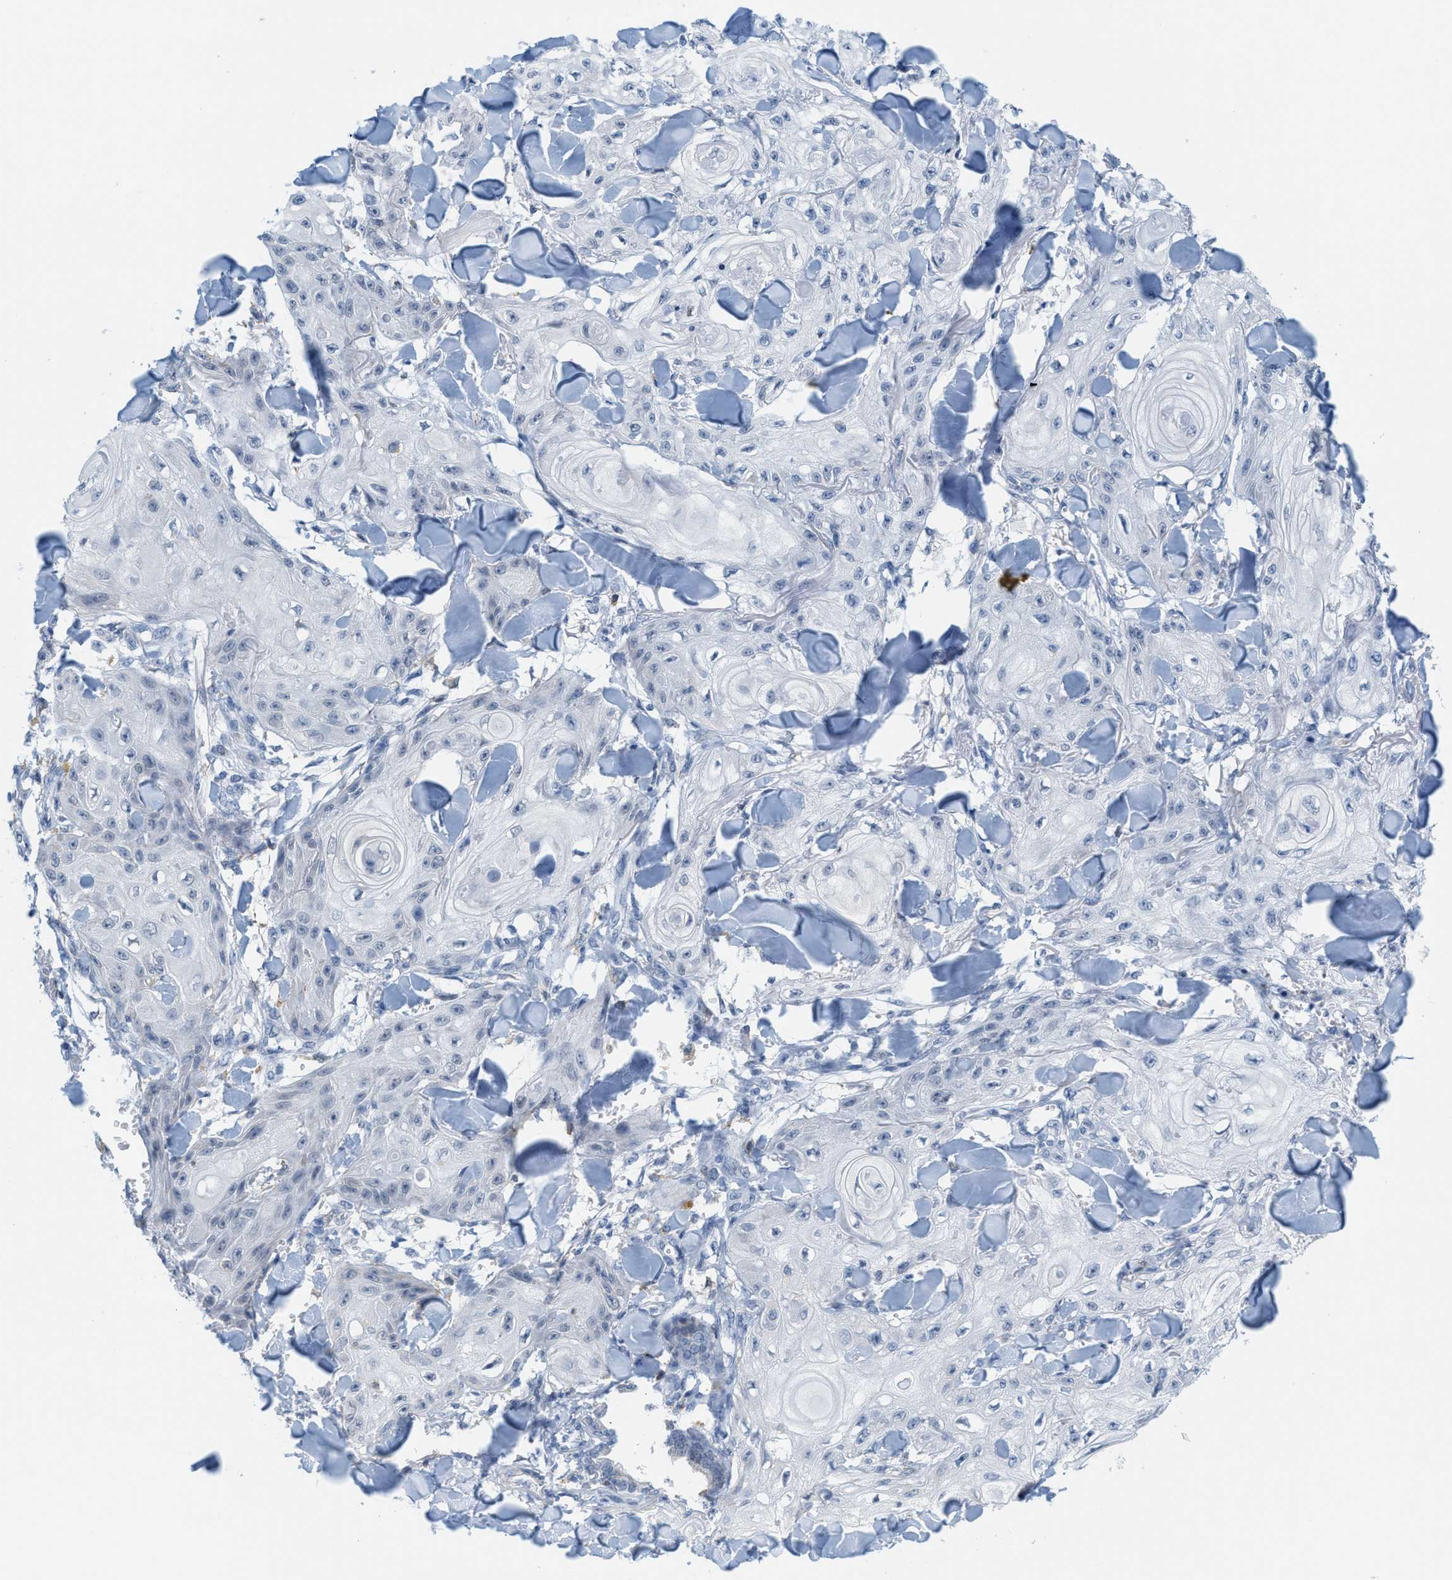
{"staining": {"intensity": "negative", "quantity": "none", "location": "none"}, "tissue": "skin cancer", "cell_type": "Tumor cells", "image_type": "cancer", "snomed": [{"axis": "morphology", "description": "Squamous cell carcinoma, NOS"}, {"axis": "topography", "description": "Skin"}], "caption": "There is no significant positivity in tumor cells of skin cancer.", "gene": "KIFC3", "patient": {"sex": "male", "age": 74}}